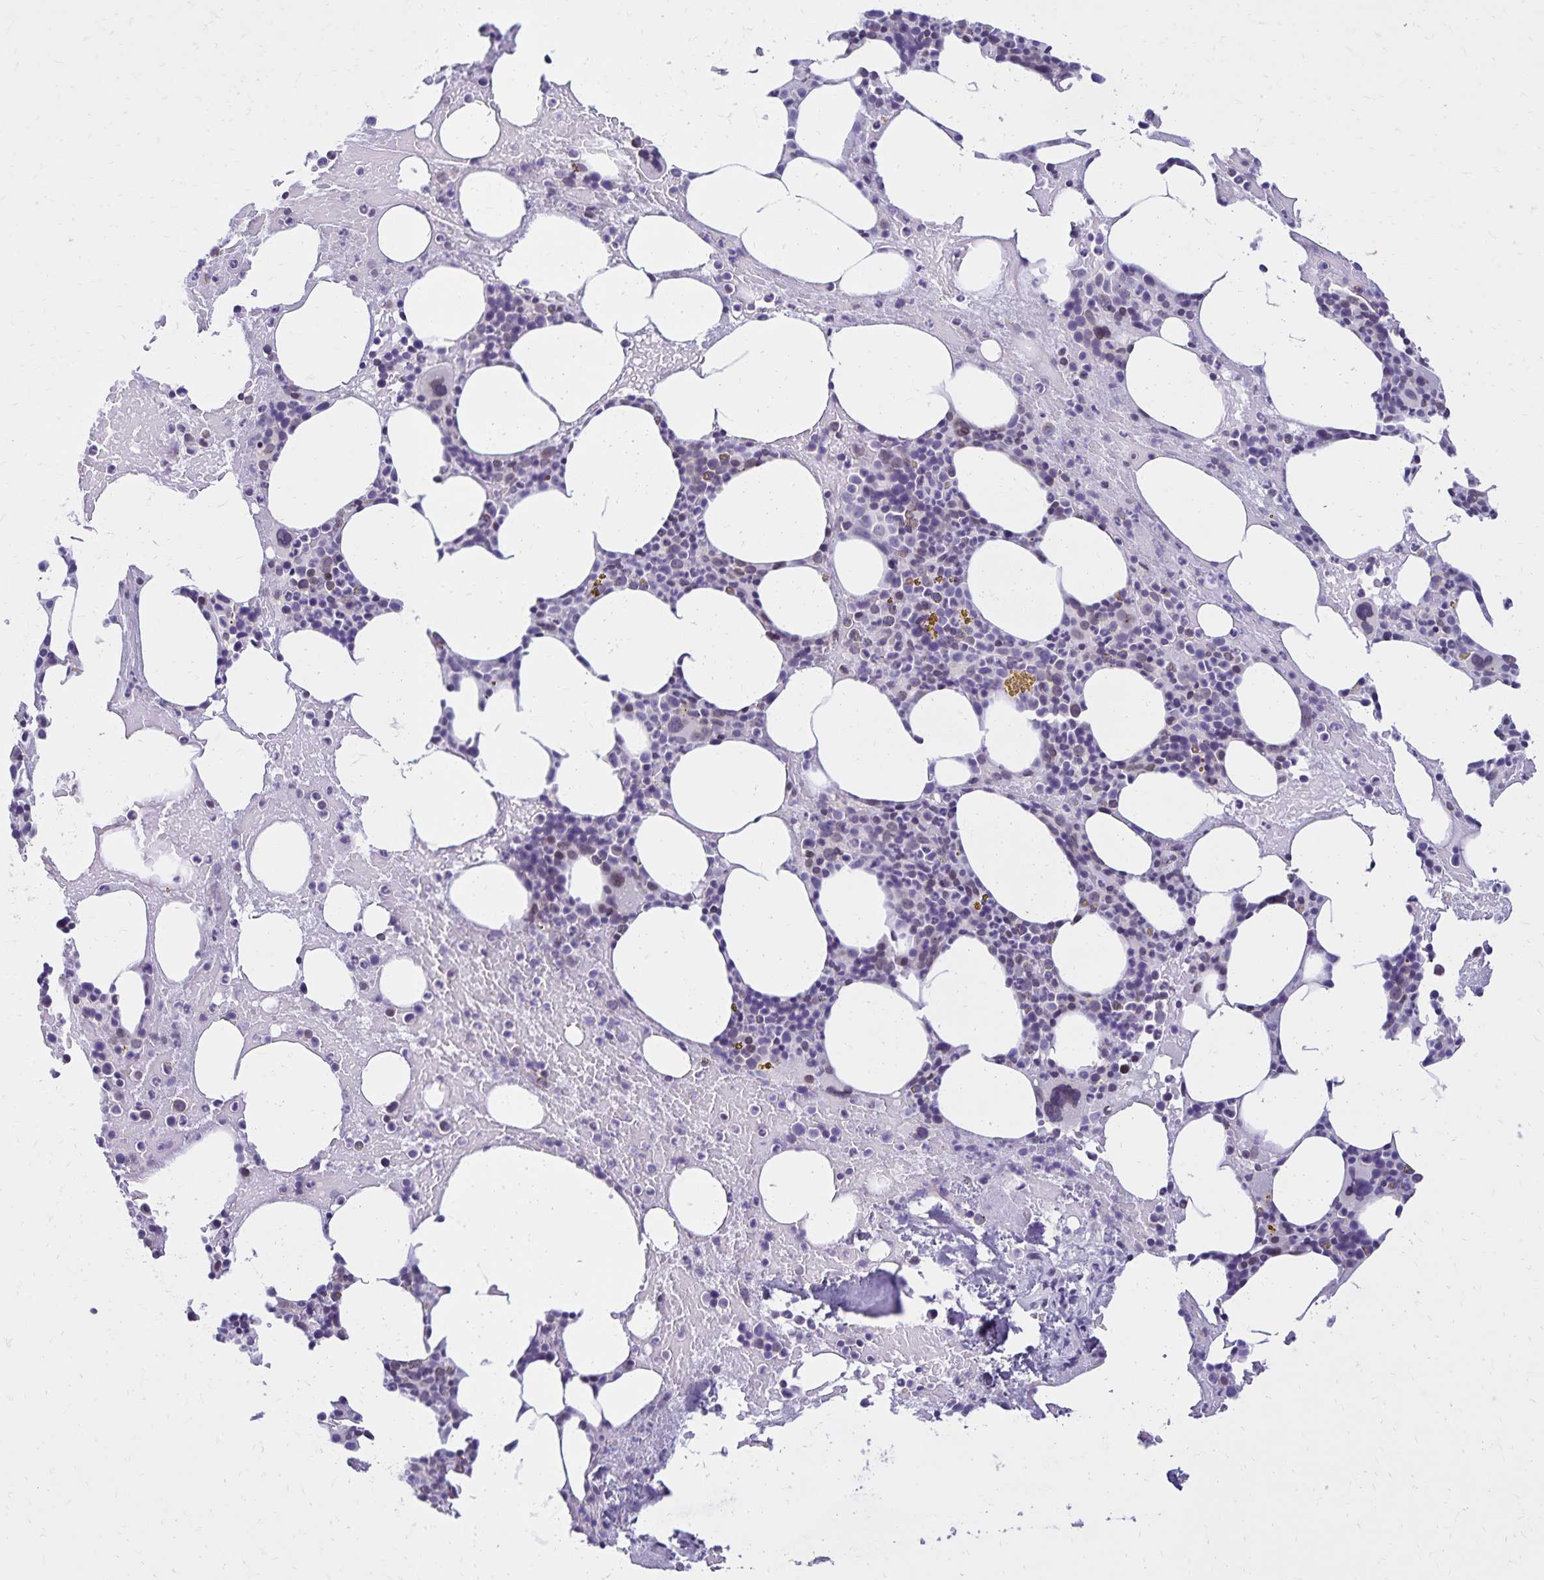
{"staining": {"intensity": "weak", "quantity": "<25%", "location": "nuclear"}, "tissue": "bone marrow", "cell_type": "Hematopoietic cells", "image_type": "normal", "snomed": [{"axis": "morphology", "description": "Normal tissue, NOS"}, {"axis": "topography", "description": "Bone marrow"}], "caption": "Bone marrow stained for a protein using immunohistochemistry shows no positivity hematopoietic cells.", "gene": "FAM166C", "patient": {"sex": "female", "age": 62}}